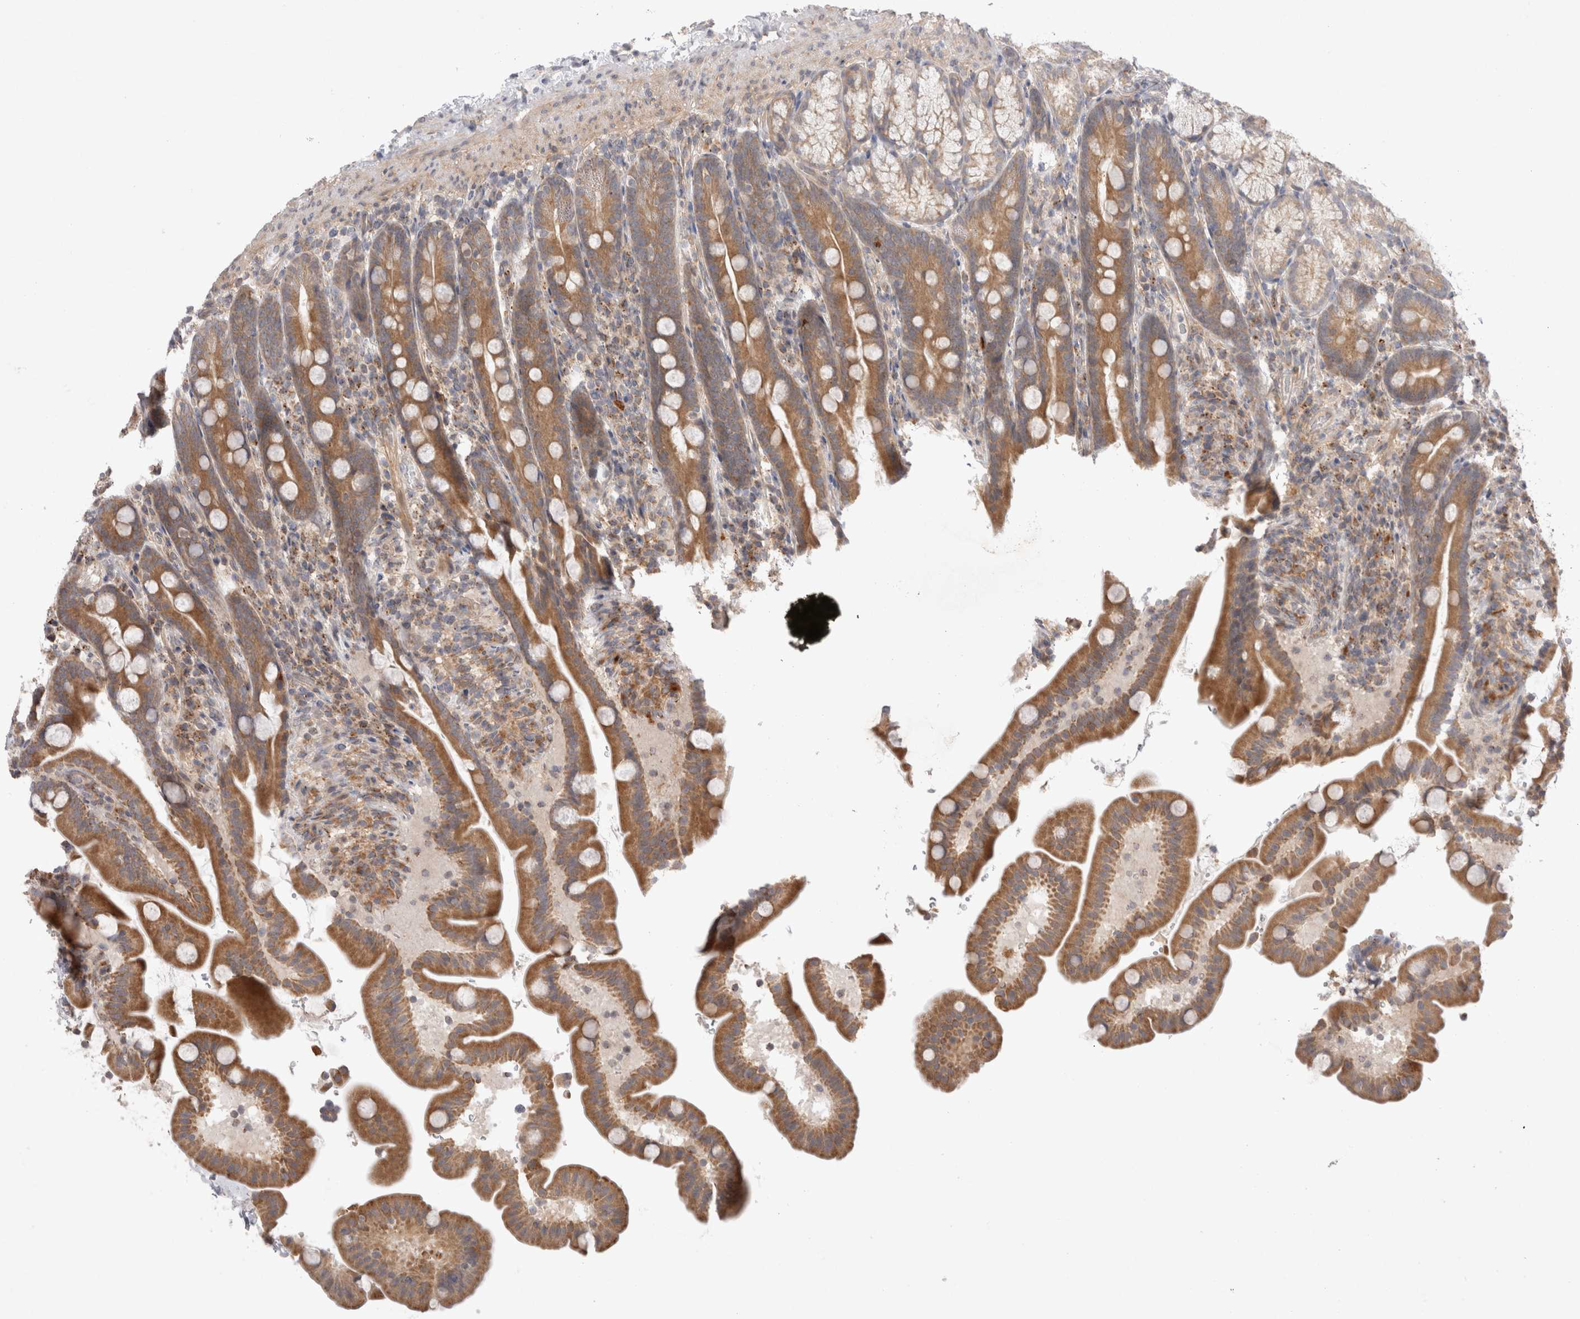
{"staining": {"intensity": "moderate", "quantity": ">75%", "location": "cytoplasmic/membranous"}, "tissue": "duodenum", "cell_type": "Glandular cells", "image_type": "normal", "snomed": [{"axis": "morphology", "description": "Normal tissue, NOS"}, {"axis": "topography", "description": "Duodenum"}], "caption": "Normal duodenum was stained to show a protein in brown. There is medium levels of moderate cytoplasmic/membranous staining in about >75% of glandular cells. (DAB IHC, brown staining for protein, blue staining for nuclei).", "gene": "NPC1", "patient": {"sex": "male", "age": 54}}